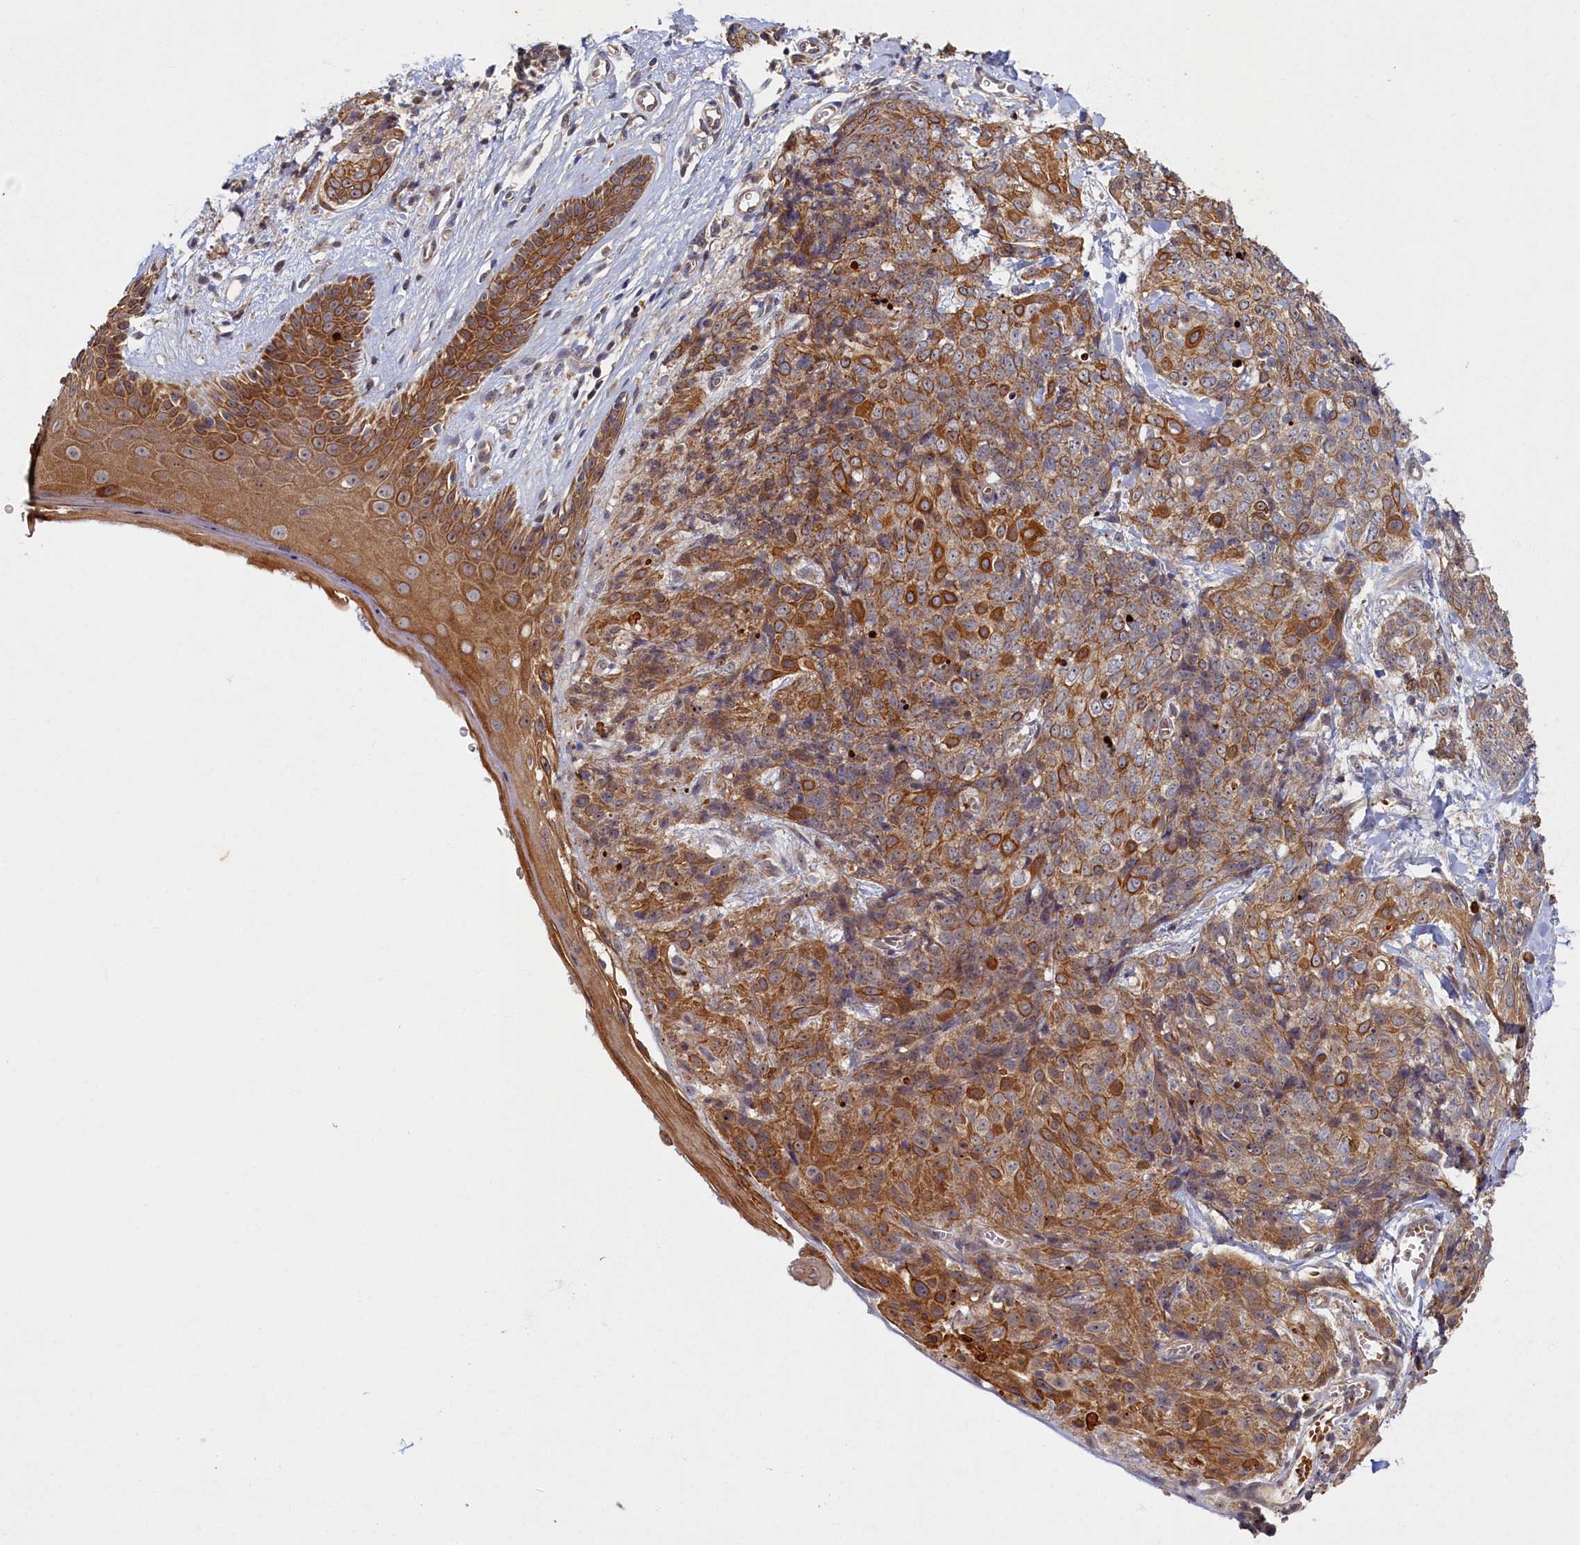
{"staining": {"intensity": "moderate", "quantity": ">75%", "location": "cytoplasmic/membranous"}, "tissue": "skin cancer", "cell_type": "Tumor cells", "image_type": "cancer", "snomed": [{"axis": "morphology", "description": "Squamous cell carcinoma, NOS"}, {"axis": "topography", "description": "Skin"}, {"axis": "topography", "description": "Vulva"}], "caption": "Brown immunohistochemical staining in human skin cancer (squamous cell carcinoma) demonstrates moderate cytoplasmic/membranous staining in approximately >75% of tumor cells.", "gene": "CEP20", "patient": {"sex": "female", "age": 85}}